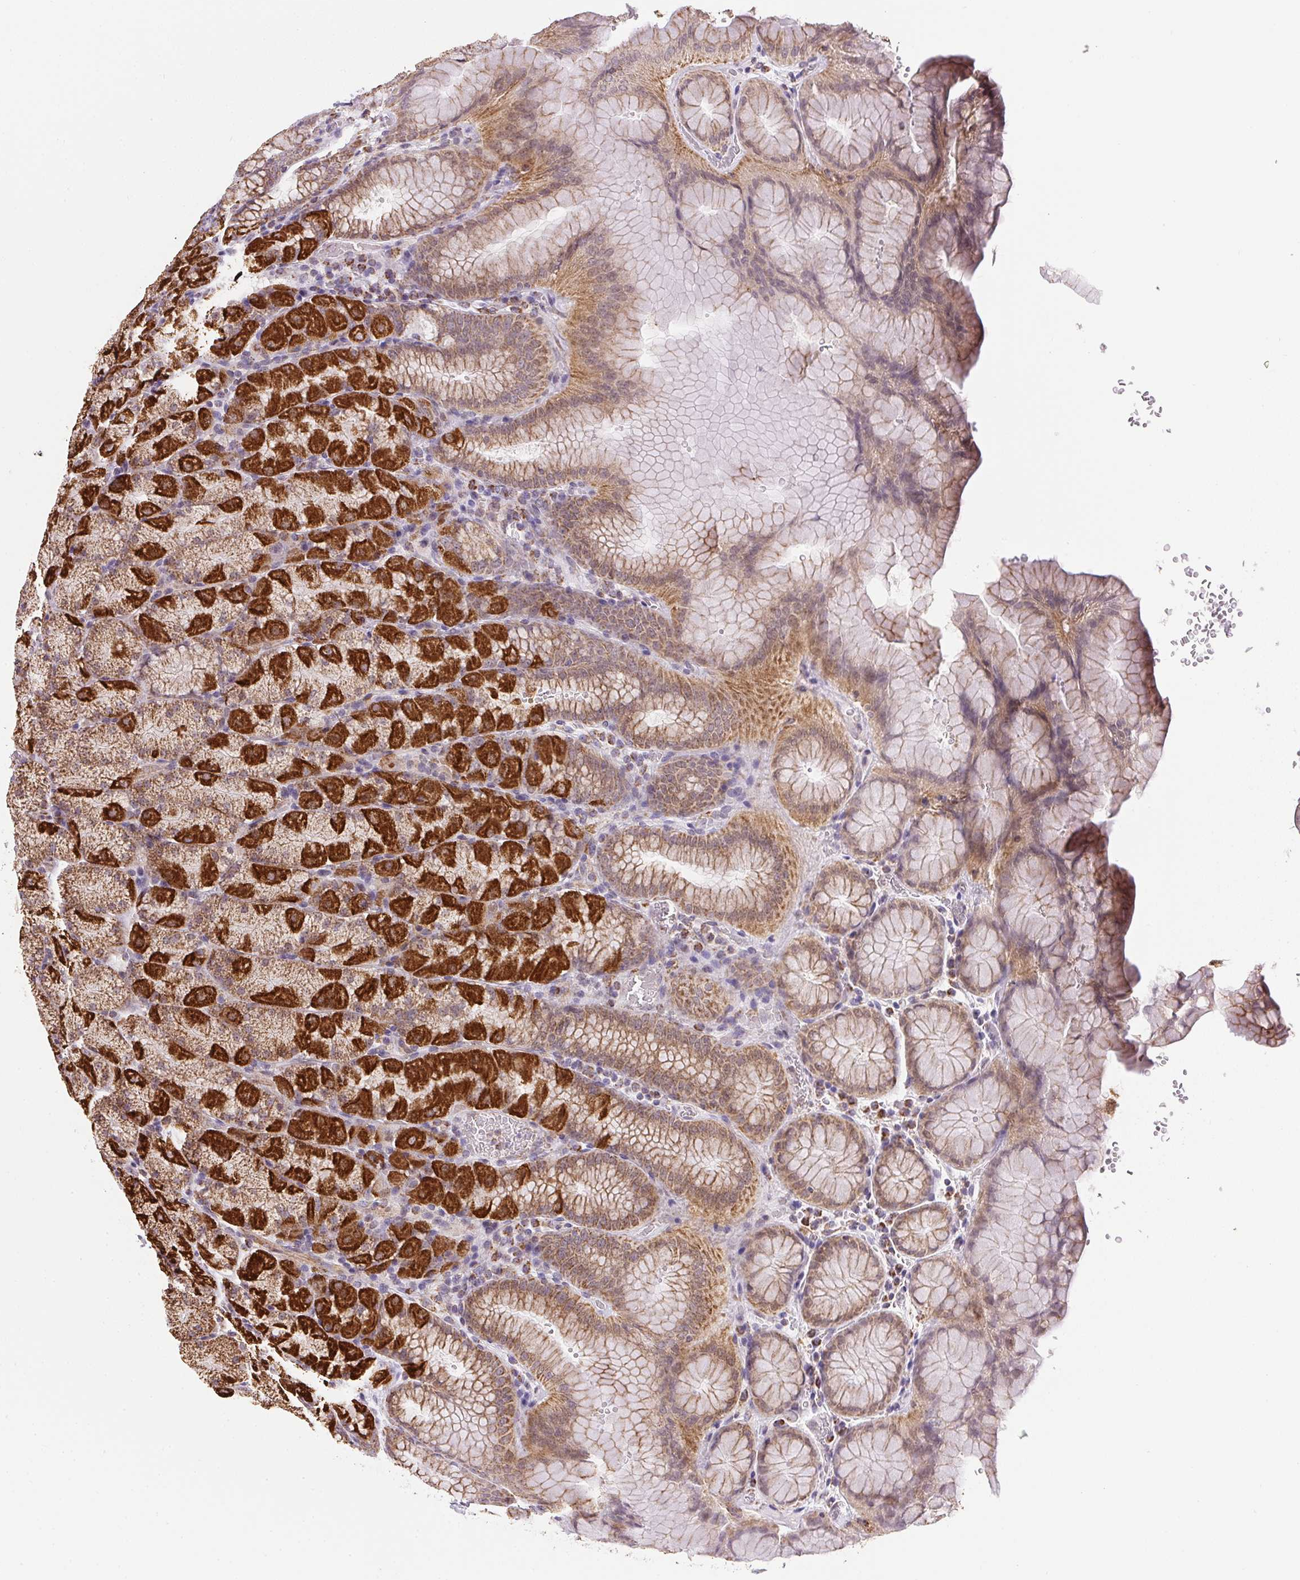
{"staining": {"intensity": "strong", "quantity": "25%-75%", "location": "cytoplasmic/membranous"}, "tissue": "stomach", "cell_type": "Glandular cells", "image_type": "normal", "snomed": [{"axis": "morphology", "description": "Normal tissue, NOS"}, {"axis": "topography", "description": "Stomach, upper"}, {"axis": "topography", "description": "Stomach"}], "caption": "Glandular cells display high levels of strong cytoplasmic/membranous expression in about 25%-75% of cells in unremarkable stomach.", "gene": "MAPK11", "patient": {"sex": "male", "age": 76}}